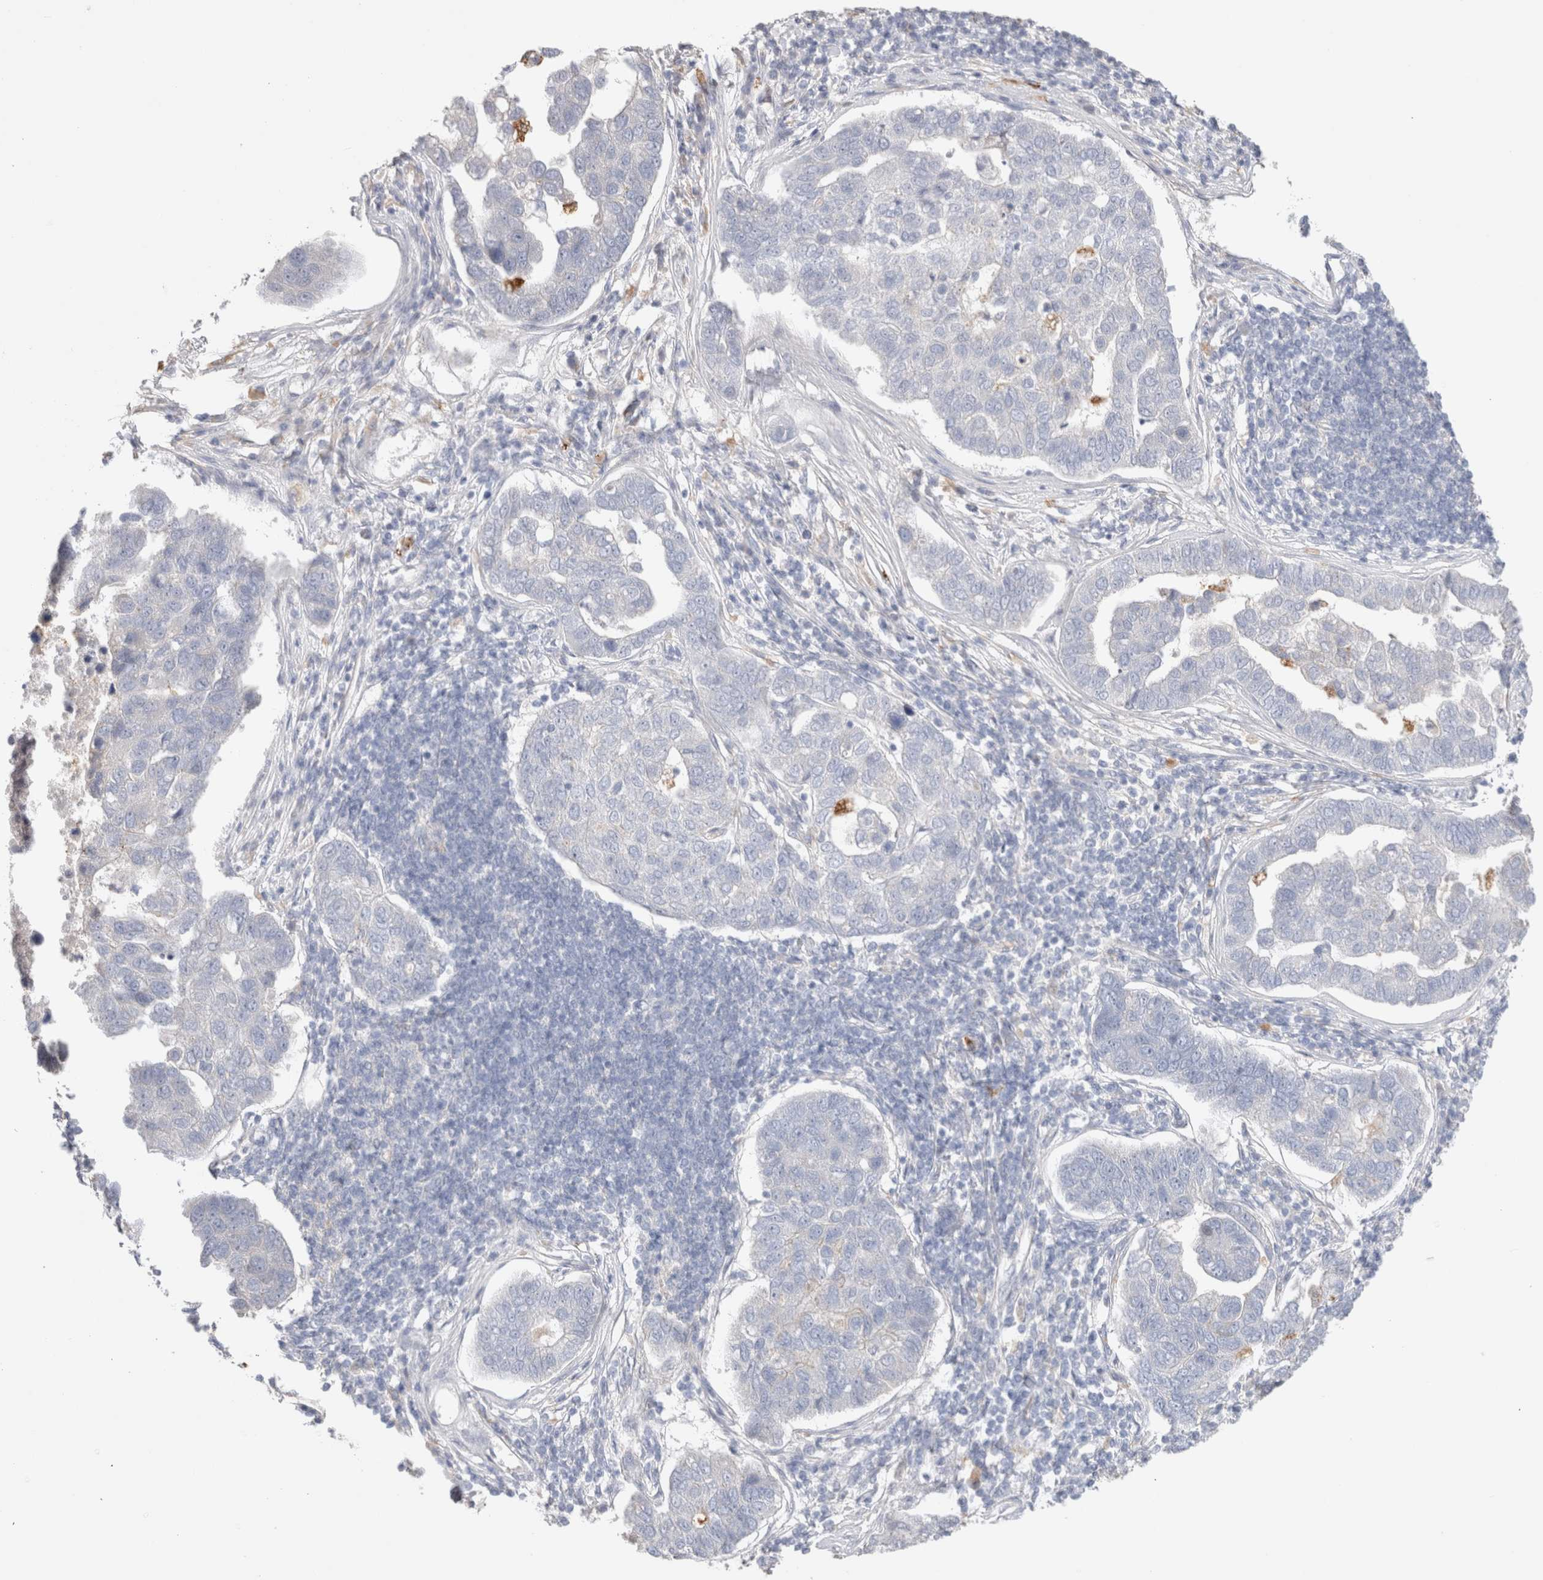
{"staining": {"intensity": "negative", "quantity": "none", "location": "none"}, "tissue": "pancreatic cancer", "cell_type": "Tumor cells", "image_type": "cancer", "snomed": [{"axis": "morphology", "description": "Adenocarcinoma, NOS"}, {"axis": "topography", "description": "Pancreas"}], "caption": "The photomicrograph demonstrates no significant expression in tumor cells of pancreatic cancer.", "gene": "HPGDS", "patient": {"sex": "female", "age": 61}}